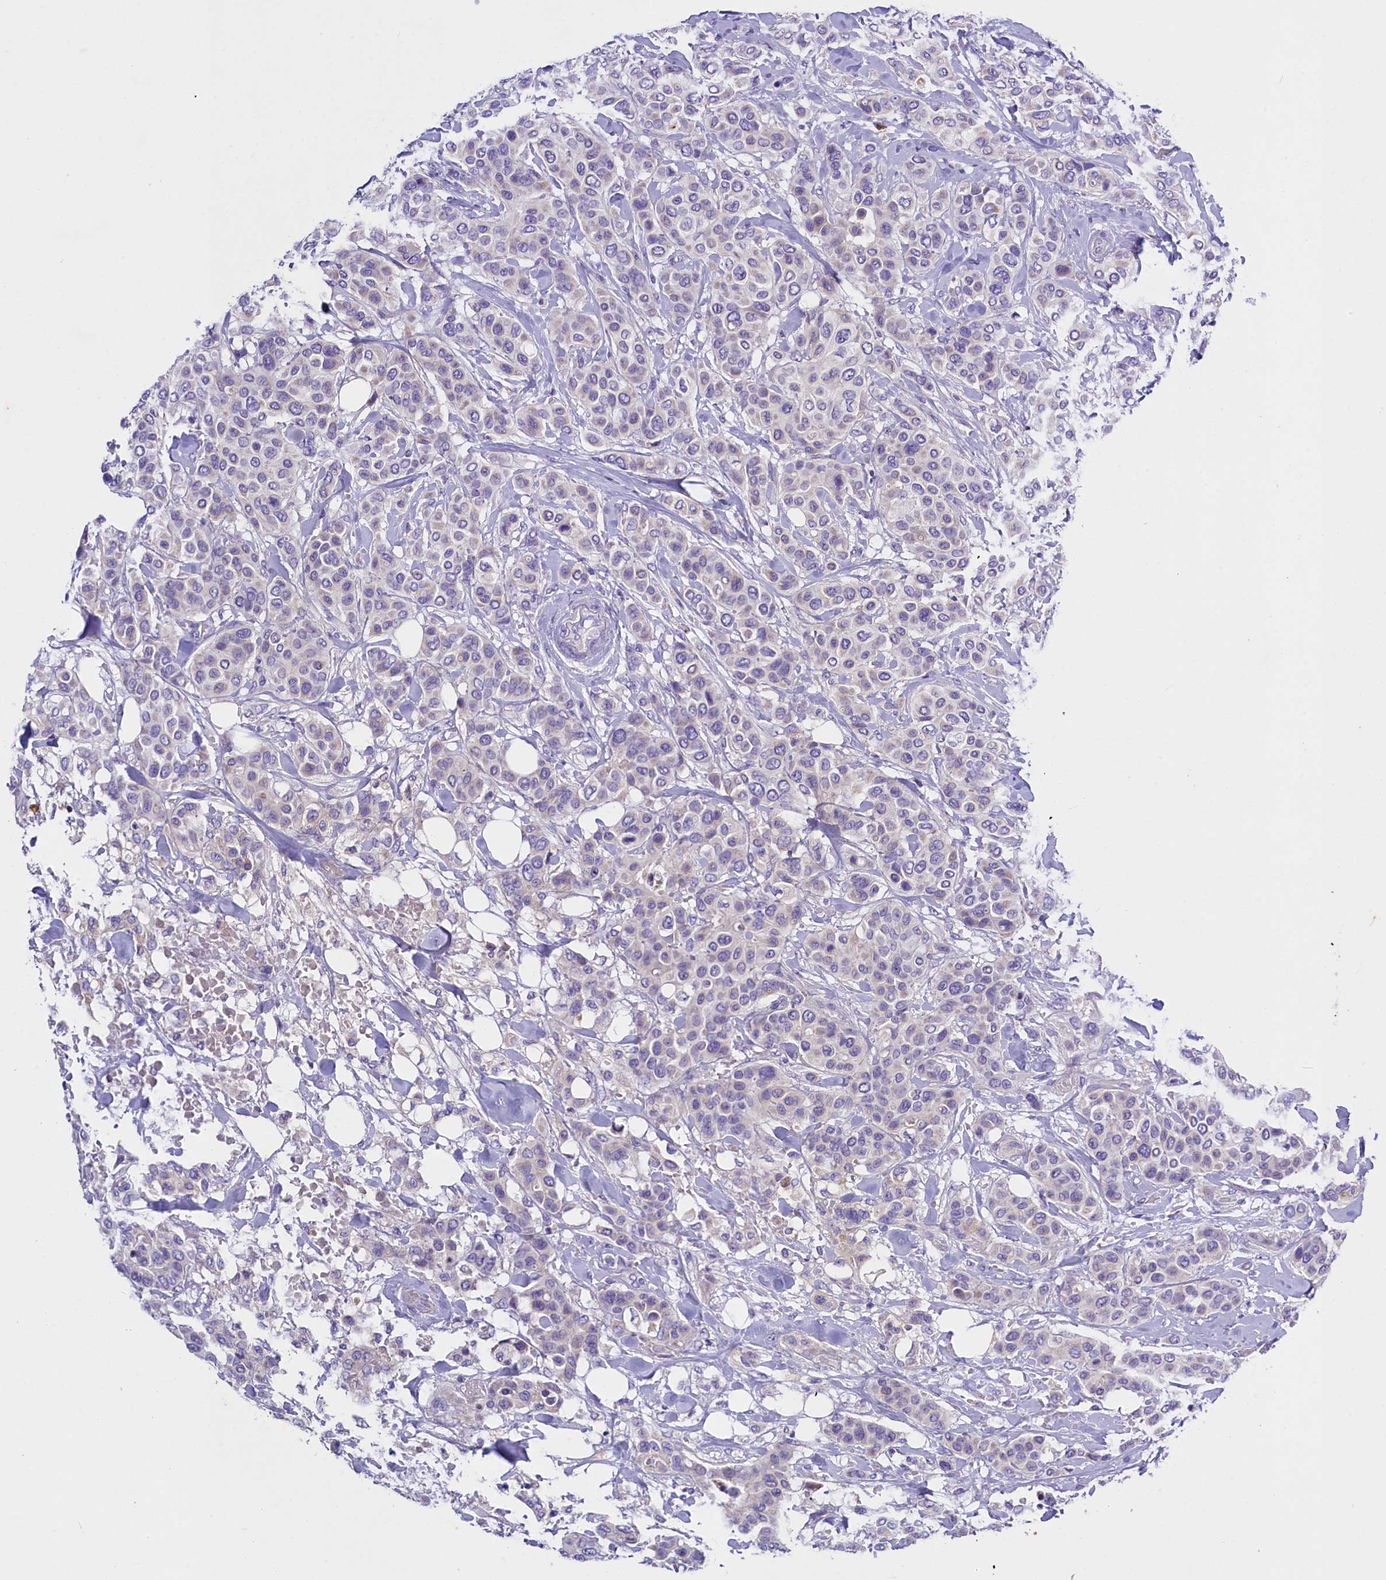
{"staining": {"intensity": "negative", "quantity": "none", "location": "none"}, "tissue": "breast cancer", "cell_type": "Tumor cells", "image_type": "cancer", "snomed": [{"axis": "morphology", "description": "Lobular carcinoma"}, {"axis": "topography", "description": "Breast"}], "caption": "DAB immunohistochemical staining of breast cancer reveals no significant positivity in tumor cells. (Brightfield microscopy of DAB (3,3'-diaminobenzidine) IHC at high magnification).", "gene": "RTTN", "patient": {"sex": "female", "age": 51}}